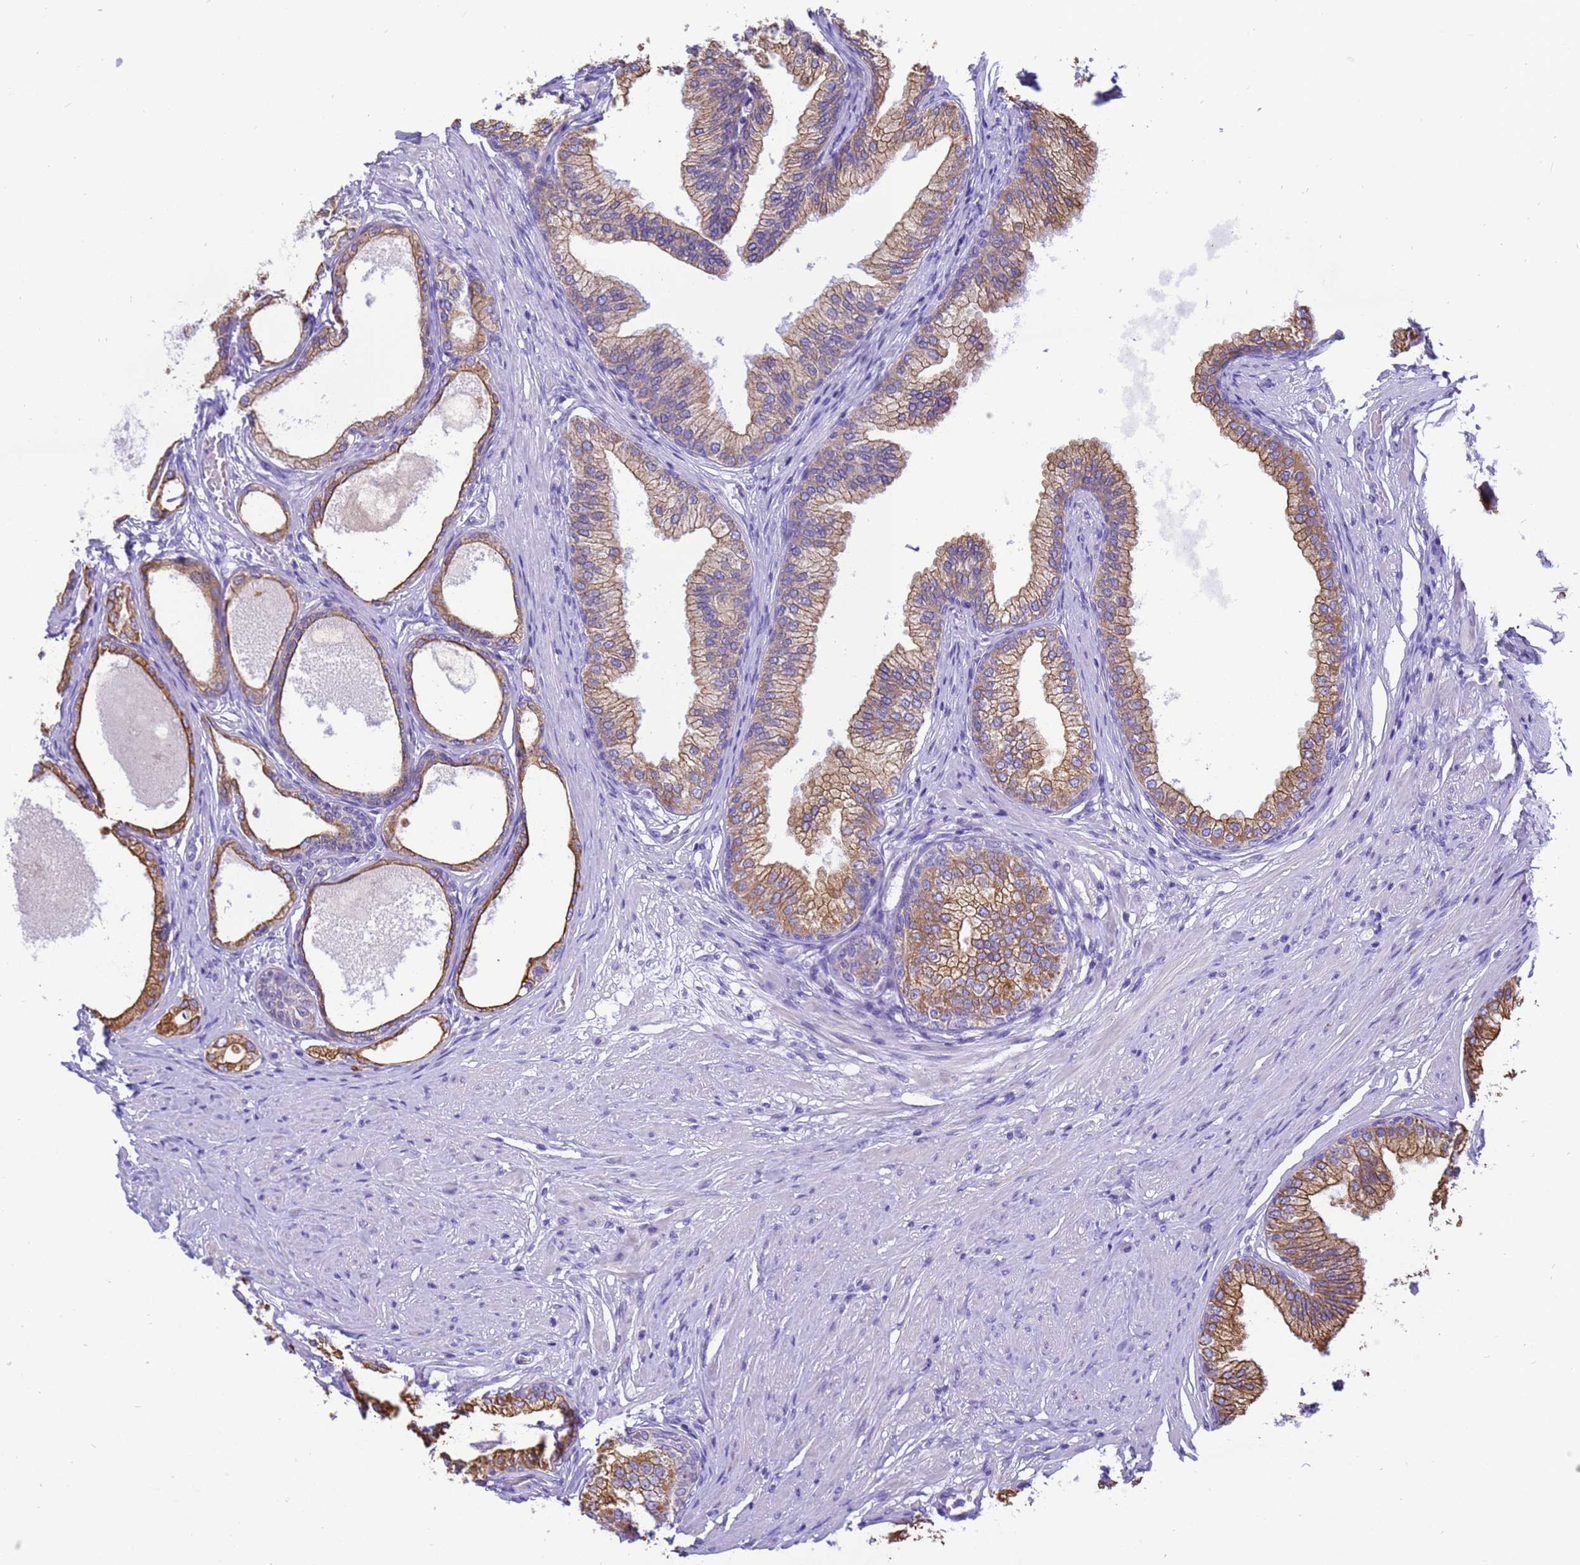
{"staining": {"intensity": "strong", "quantity": "25%-75%", "location": "cytoplasmic/membranous"}, "tissue": "prostate", "cell_type": "Glandular cells", "image_type": "normal", "snomed": [{"axis": "morphology", "description": "Normal tissue, NOS"}, {"axis": "morphology", "description": "Urothelial carcinoma, Low grade"}, {"axis": "topography", "description": "Urinary bladder"}, {"axis": "topography", "description": "Prostate"}], "caption": "Prostate stained with a brown dye demonstrates strong cytoplasmic/membranous positive expression in approximately 25%-75% of glandular cells.", "gene": "PIEZO2", "patient": {"sex": "male", "age": 60}}